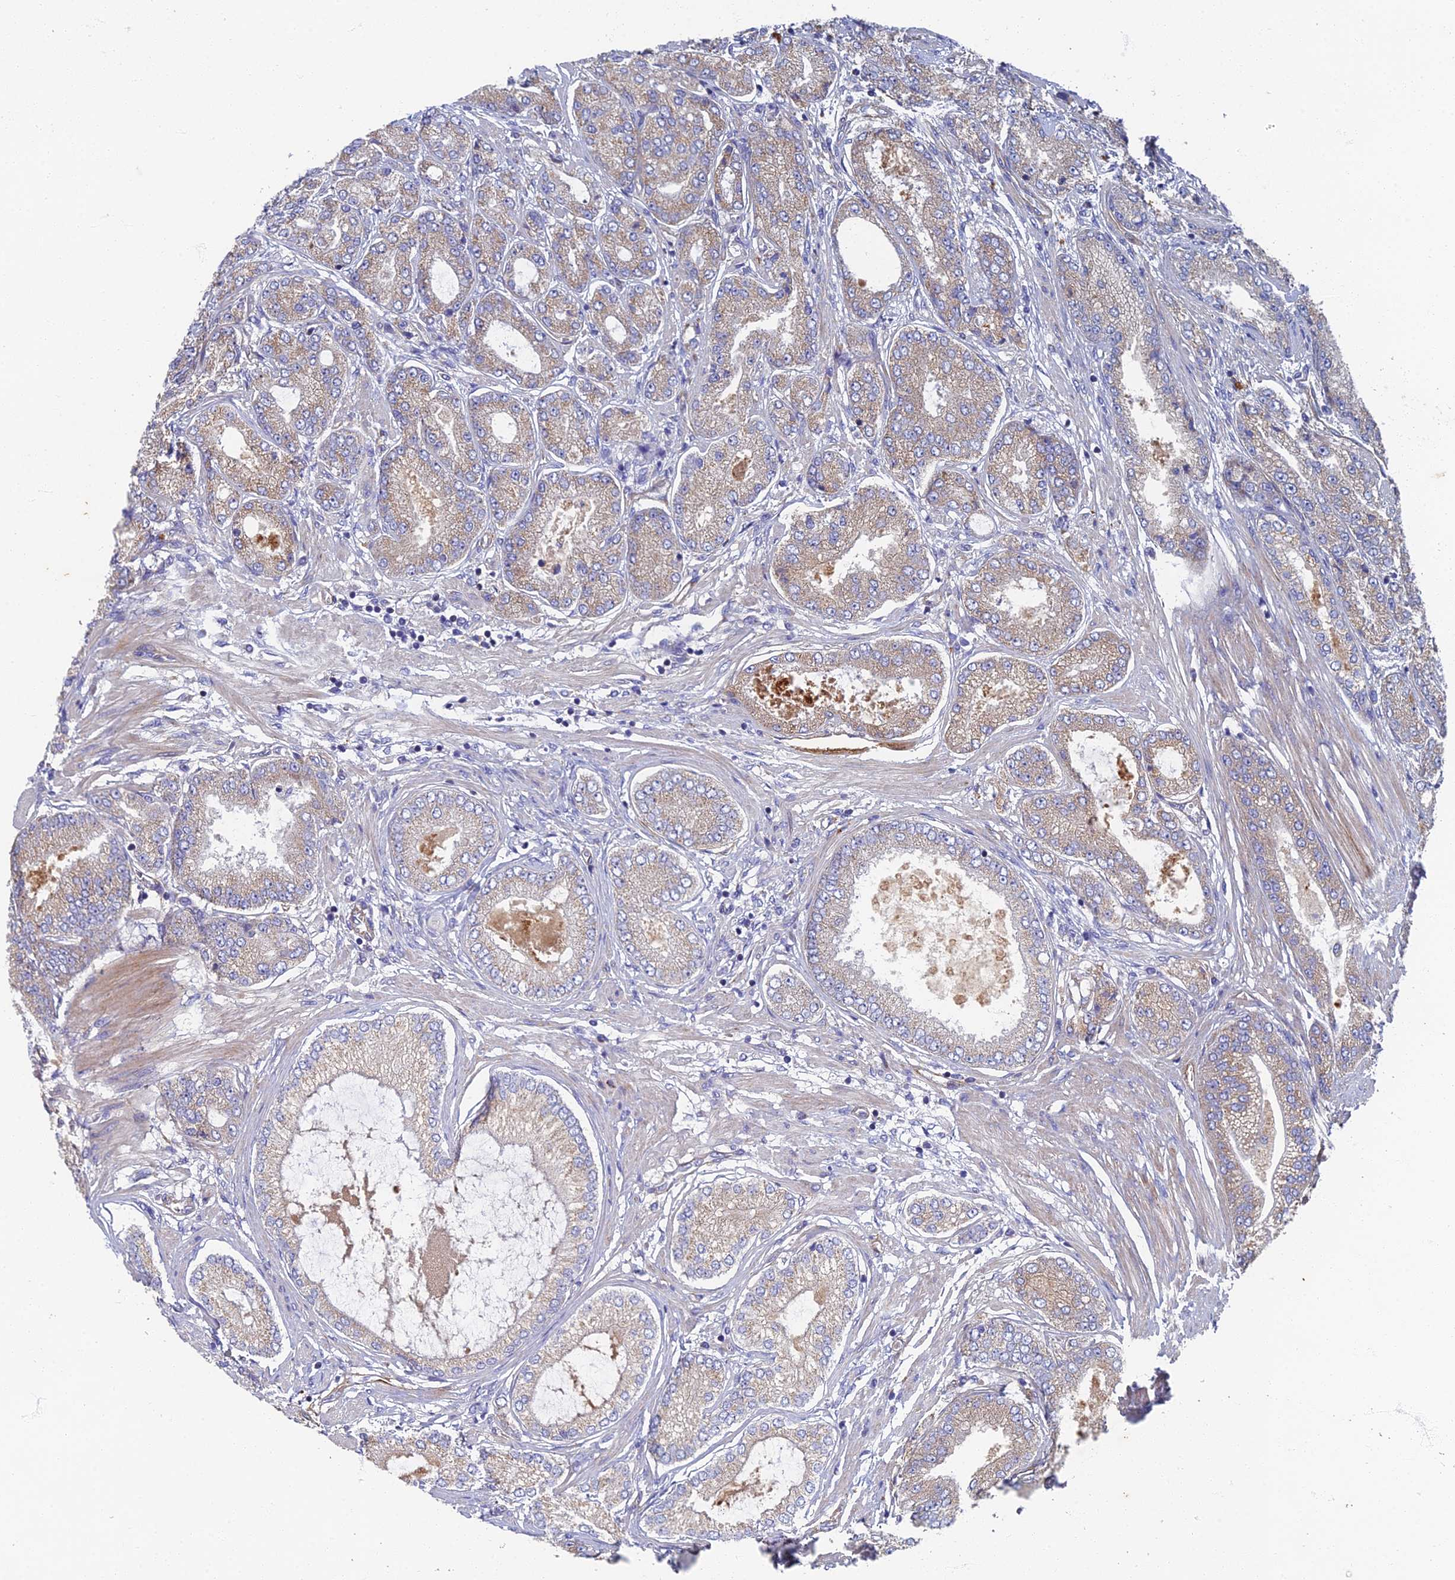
{"staining": {"intensity": "weak", "quantity": "<25%", "location": "cytoplasmic/membranous"}, "tissue": "prostate cancer", "cell_type": "Tumor cells", "image_type": "cancer", "snomed": [{"axis": "morphology", "description": "Adenocarcinoma, High grade"}, {"axis": "topography", "description": "Prostate"}], "caption": "An IHC micrograph of prostate cancer (adenocarcinoma (high-grade)) is shown. There is no staining in tumor cells of prostate cancer (adenocarcinoma (high-grade)). Nuclei are stained in blue.", "gene": "RNASEK", "patient": {"sex": "male", "age": 71}}